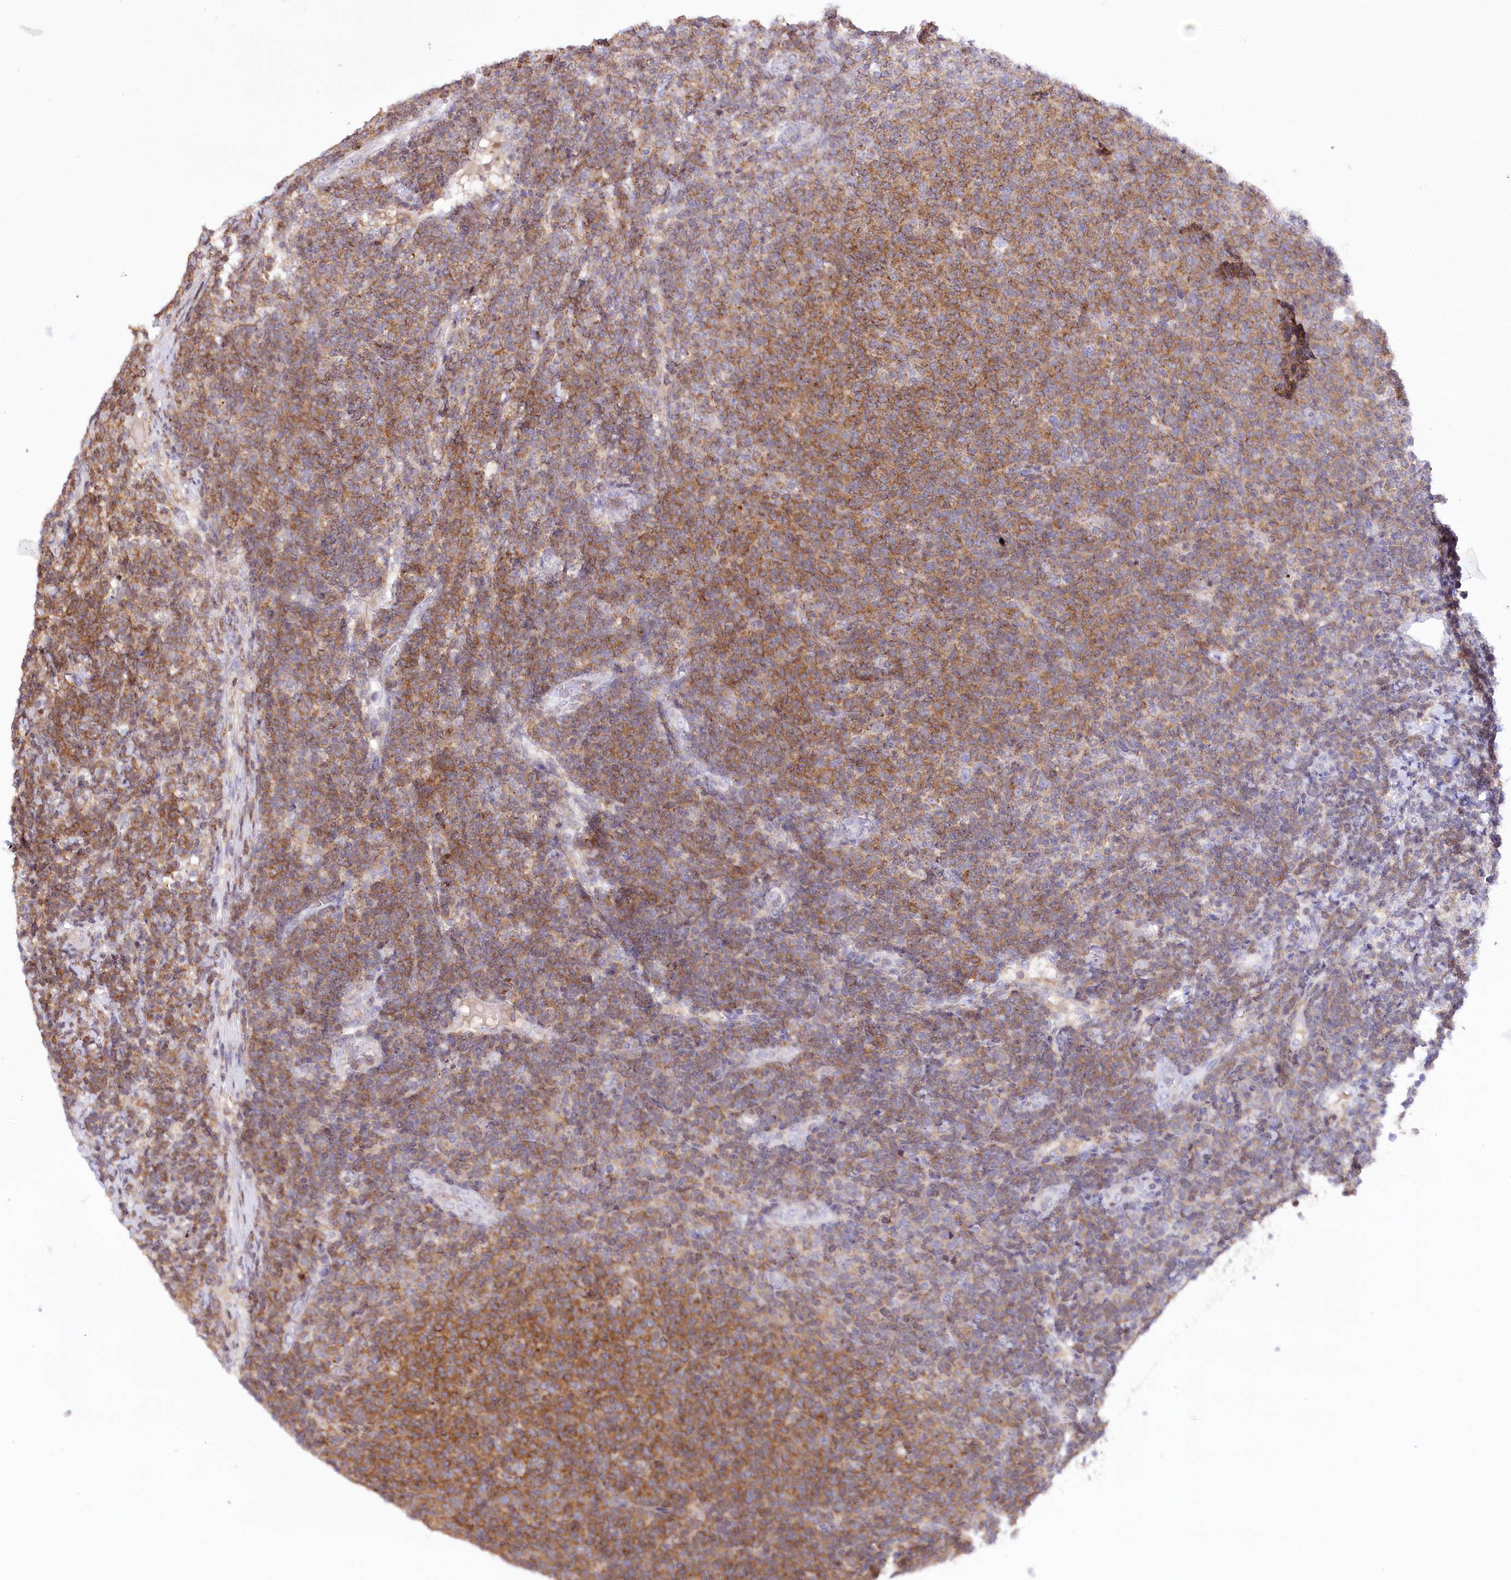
{"staining": {"intensity": "moderate", "quantity": "25%-75%", "location": "cytoplasmic/membranous"}, "tissue": "lymphoma", "cell_type": "Tumor cells", "image_type": "cancer", "snomed": [{"axis": "morphology", "description": "Malignant lymphoma, non-Hodgkin's type, Low grade"}, {"axis": "topography", "description": "Lymph node"}], "caption": "This image shows malignant lymphoma, non-Hodgkin's type (low-grade) stained with immunohistochemistry (IHC) to label a protein in brown. The cytoplasmic/membranous of tumor cells show moderate positivity for the protein. Nuclei are counter-stained blue.", "gene": "ZFYVE27", "patient": {"sex": "male", "age": 66}}